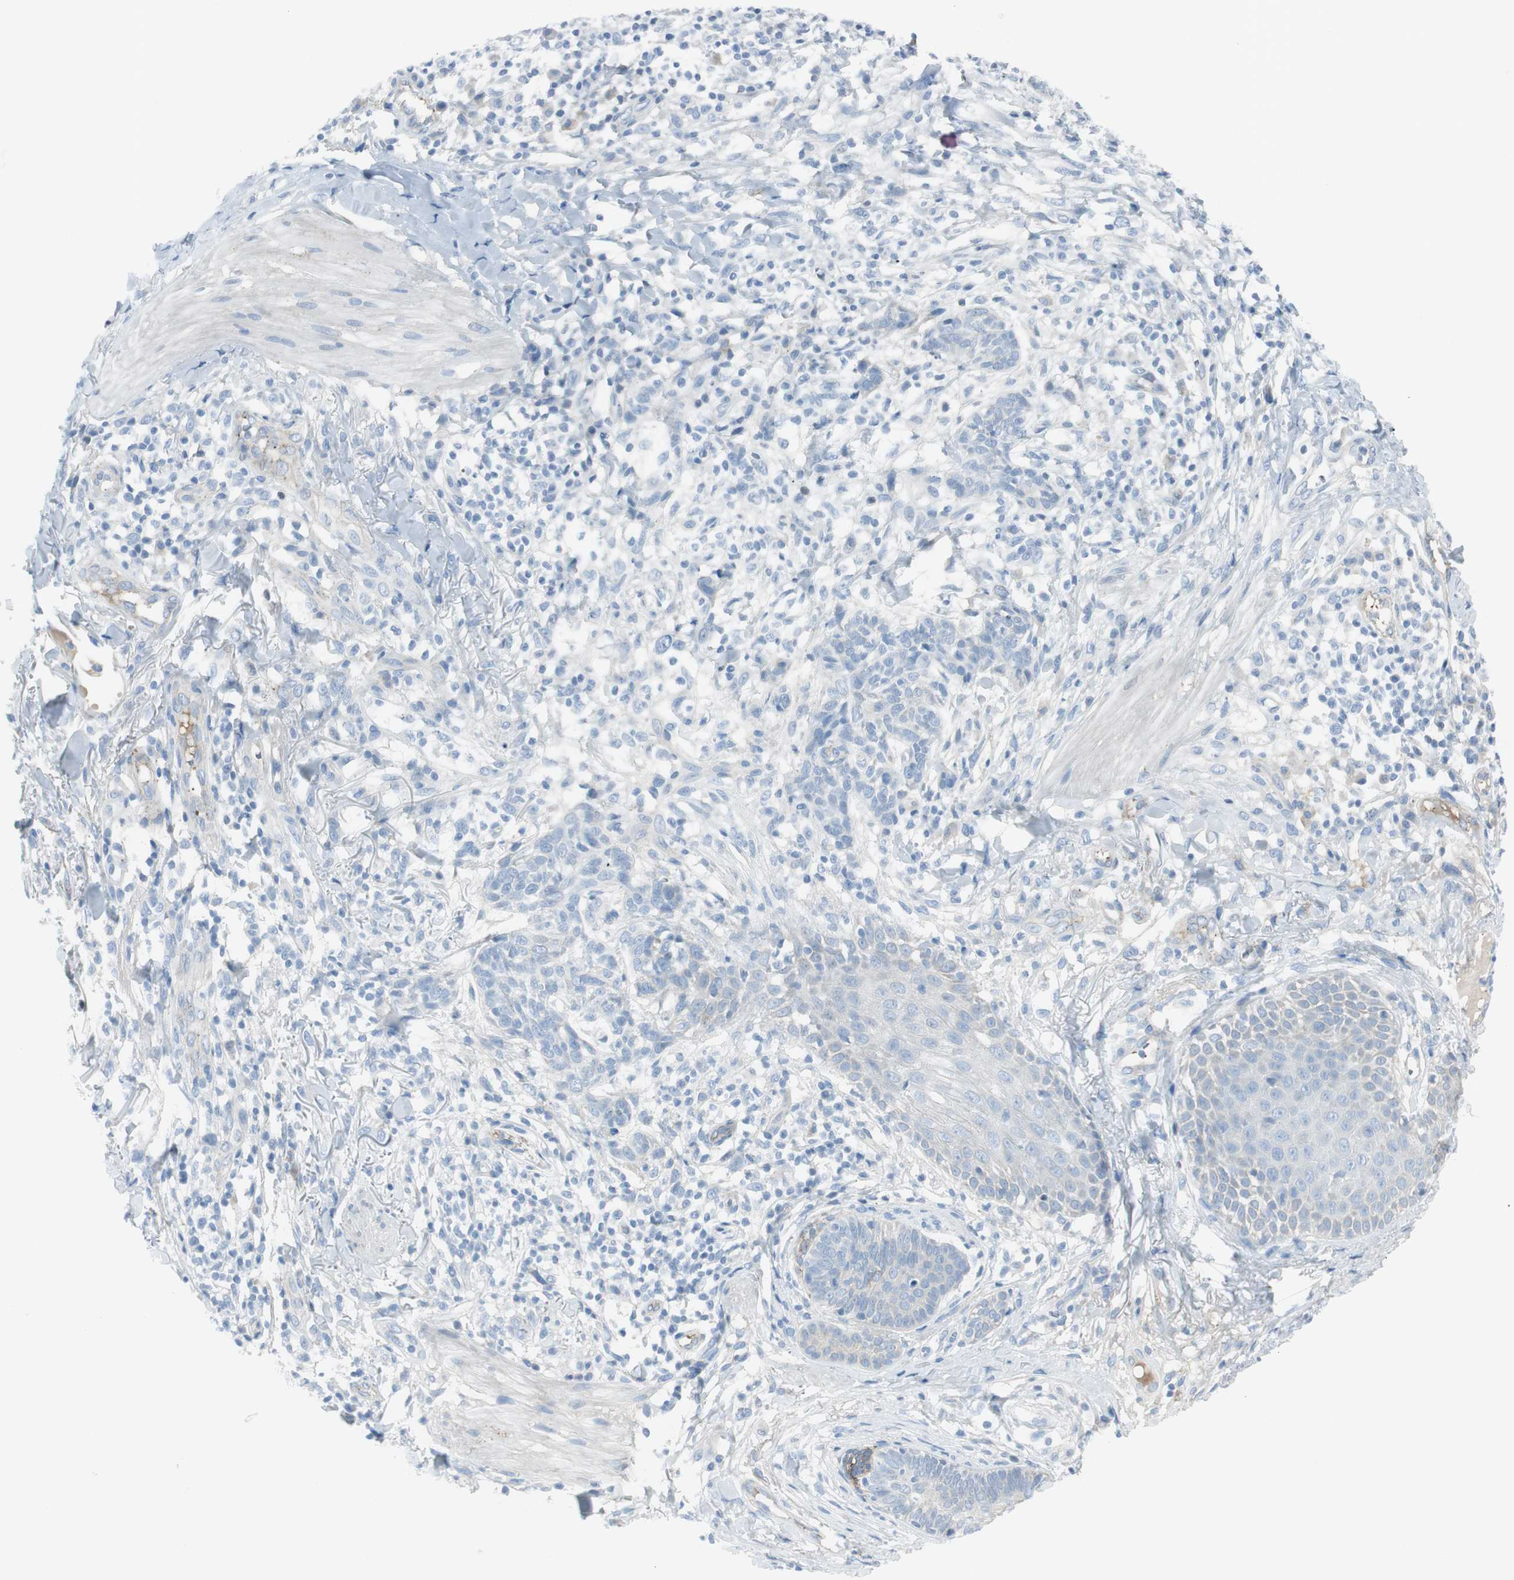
{"staining": {"intensity": "negative", "quantity": "none", "location": "none"}, "tissue": "skin cancer", "cell_type": "Tumor cells", "image_type": "cancer", "snomed": [{"axis": "morphology", "description": "Normal tissue, NOS"}, {"axis": "morphology", "description": "Basal cell carcinoma"}, {"axis": "topography", "description": "Skin"}], "caption": "Protein analysis of skin cancer exhibits no significant positivity in tumor cells.", "gene": "CACNA2D1", "patient": {"sex": "male", "age": 52}}